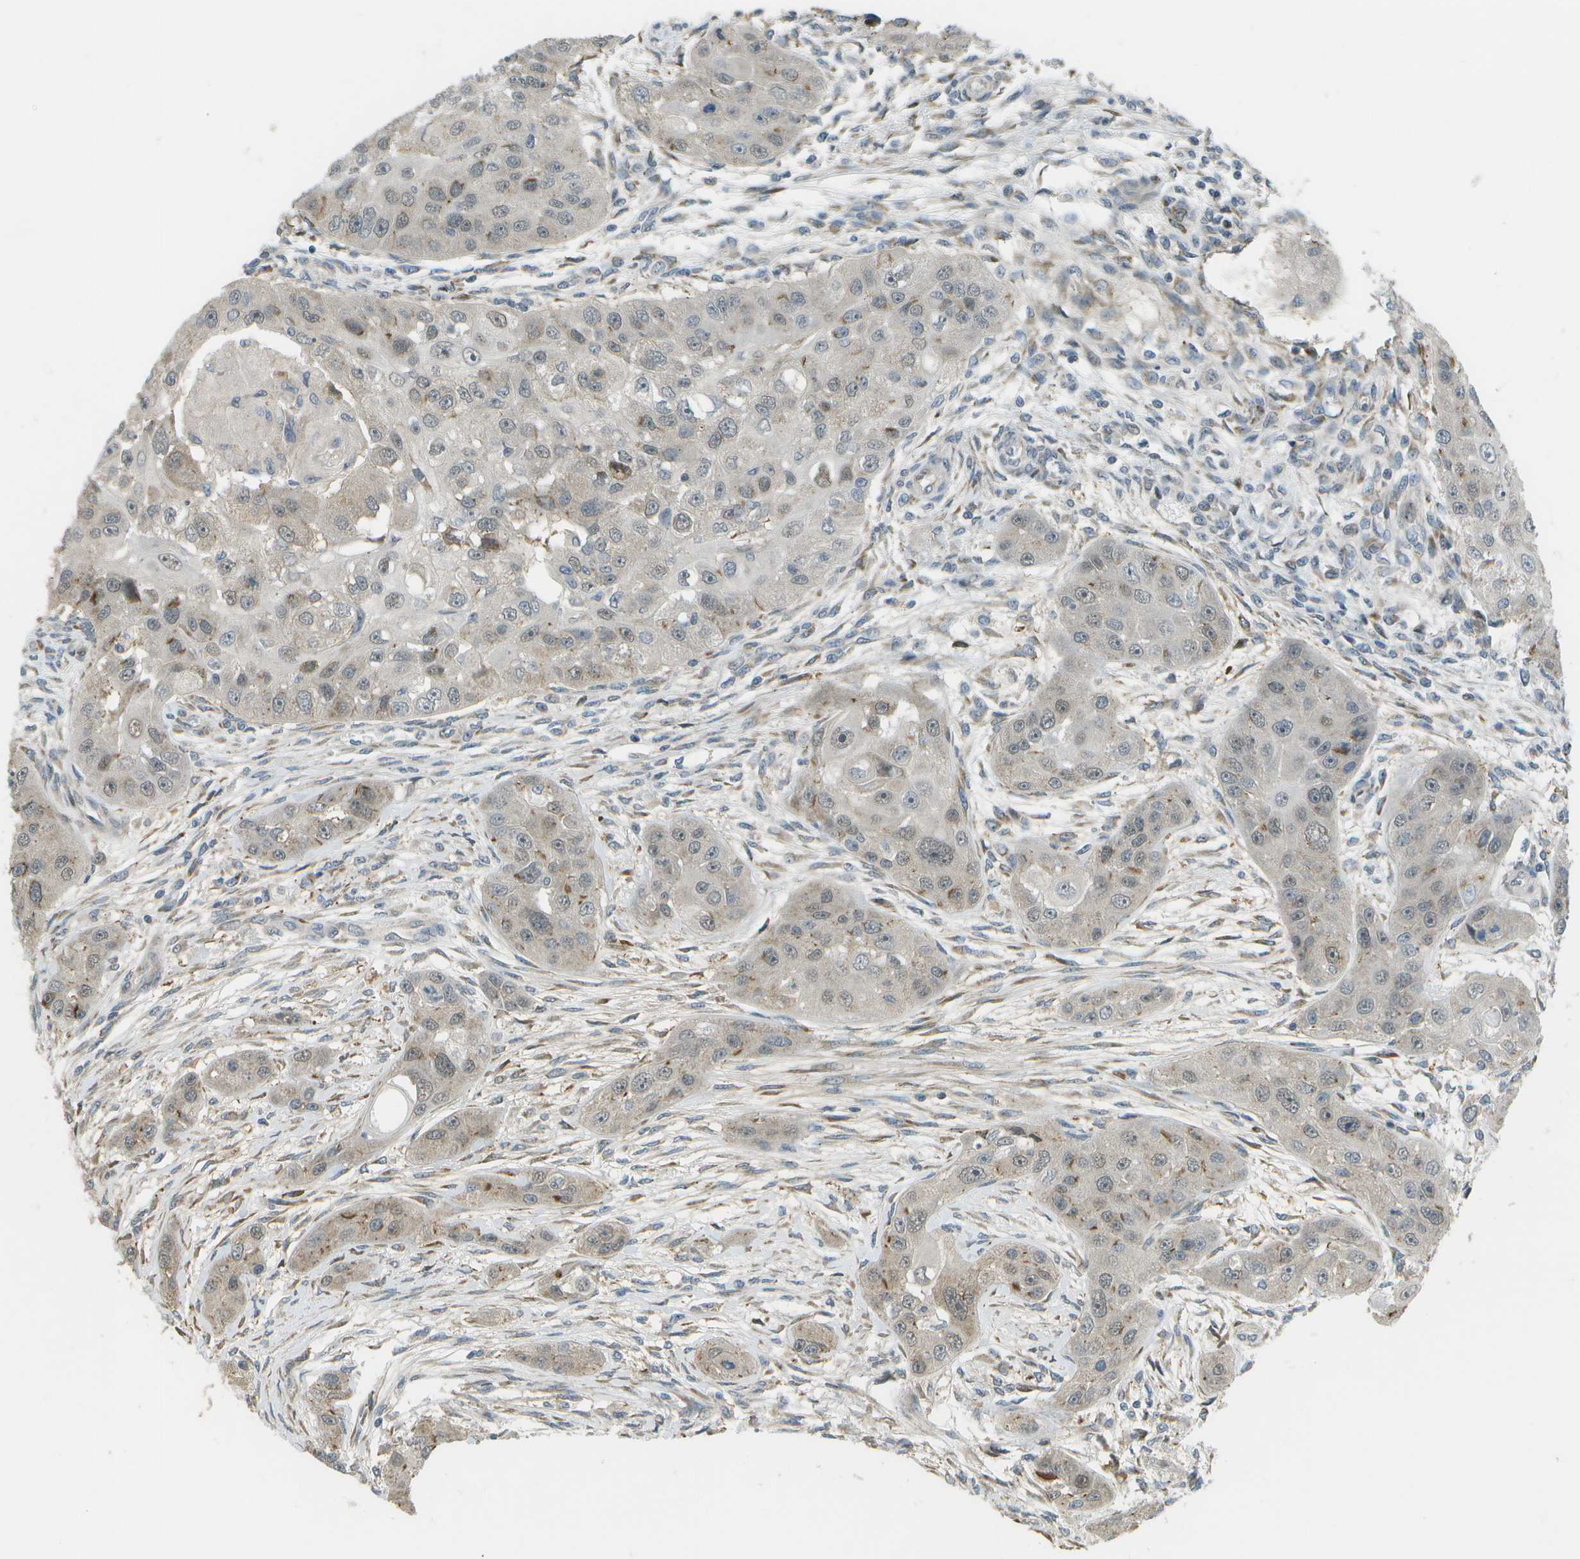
{"staining": {"intensity": "weak", "quantity": "<25%", "location": "cytoplasmic/membranous"}, "tissue": "head and neck cancer", "cell_type": "Tumor cells", "image_type": "cancer", "snomed": [{"axis": "morphology", "description": "Normal tissue, NOS"}, {"axis": "morphology", "description": "Squamous cell carcinoma, NOS"}, {"axis": "topography", "description": "Skeletal muscle"}, {"axis": "topography", "description": "Head-Neck"}], "caption": "The histopathology image exhibits no staining of tumor cells in head and neck cancer (squamous cell carcinoma).", "gene": "WNK2", "patient": {"sex": "male", "age": 51}}